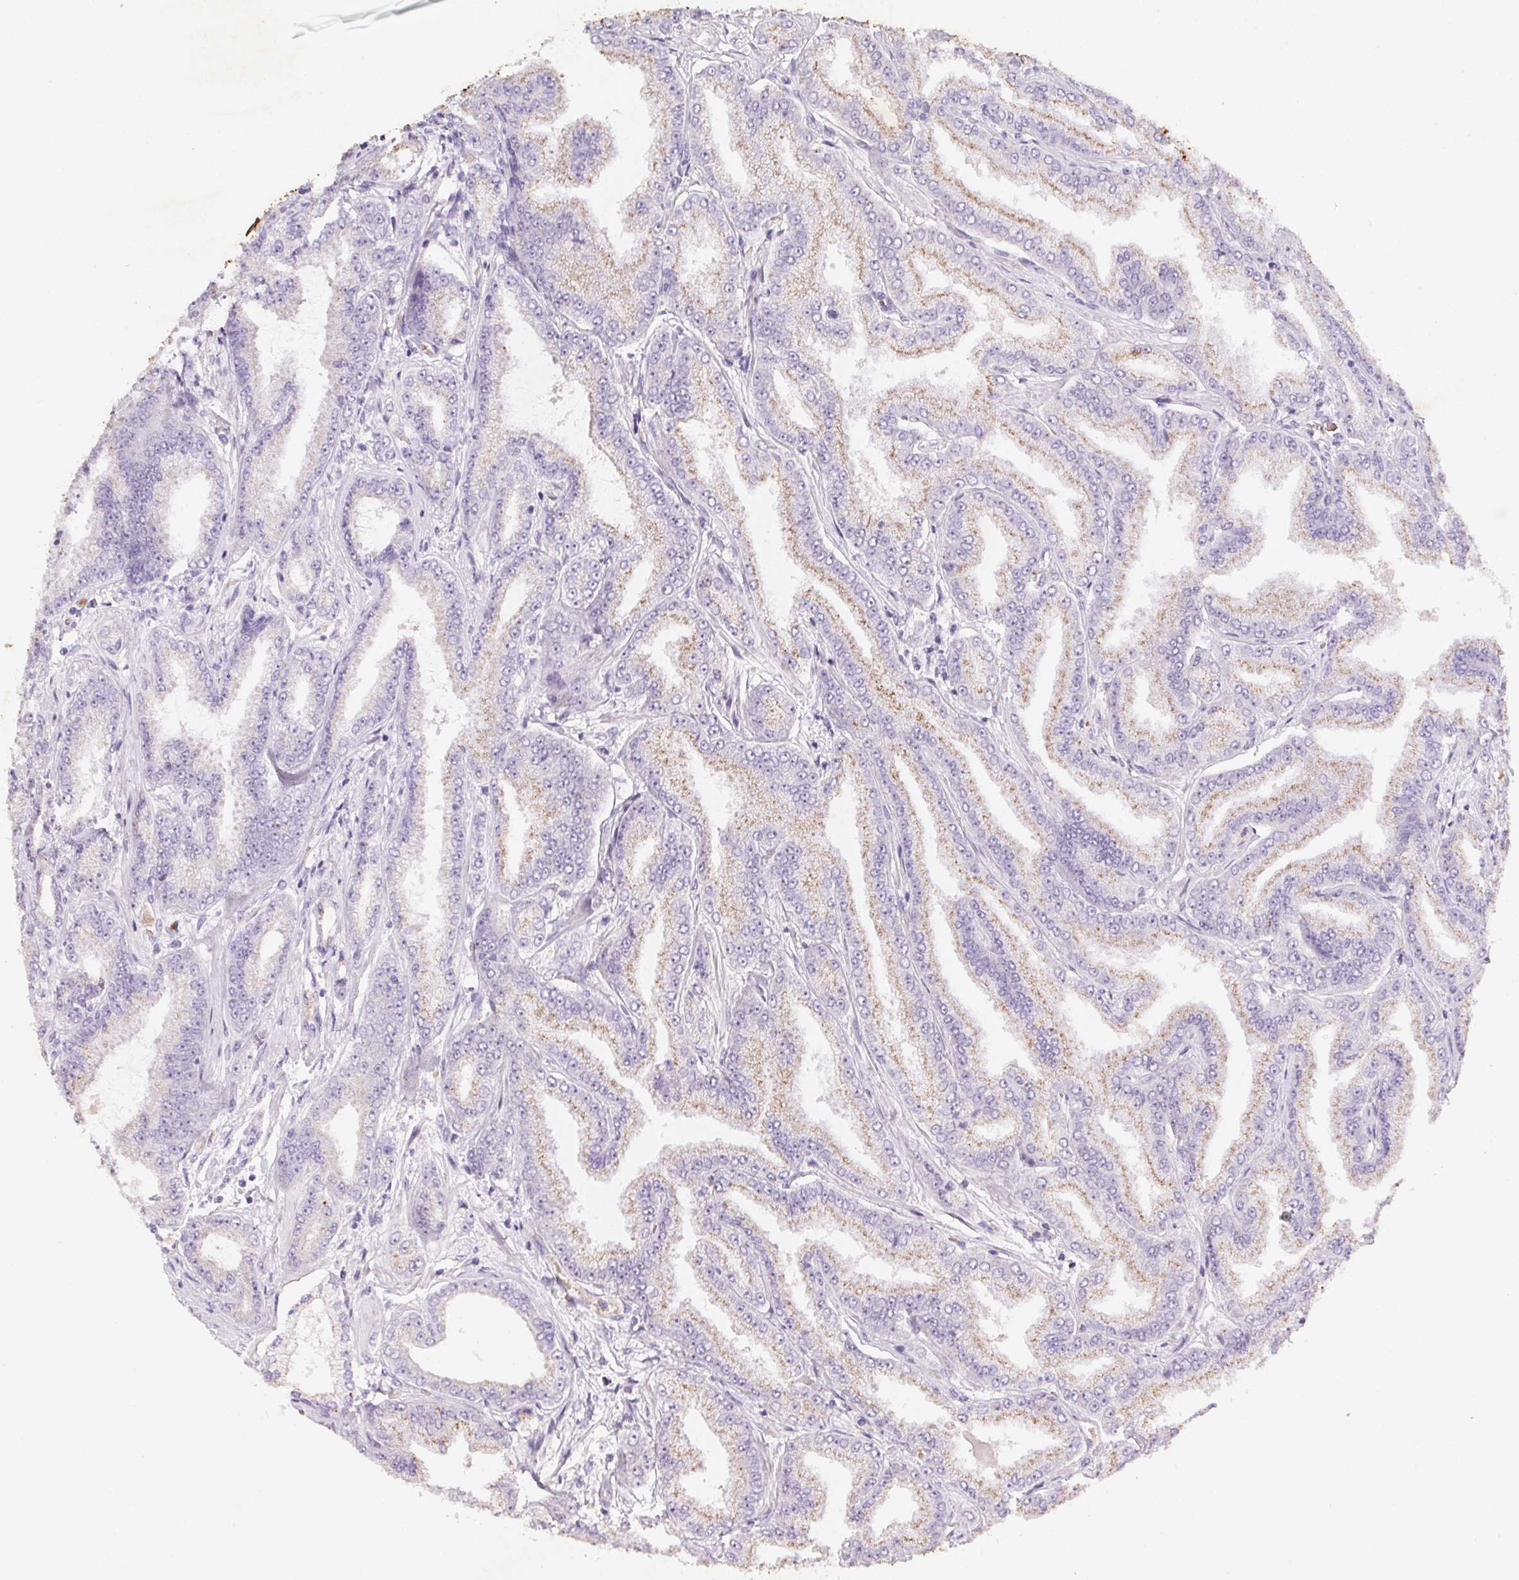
{"staining": {"intensity": "weak", "quantity": "25%-75%", "location": "cytoplasmic/membranous"}, "tissue": "prostate cancer", "cell_type": "Tumor cells", "image_type": "cancer", "snomed": [{"axis": "morphology", "description": "Adenocarcinoma, Low grade"}, {"axis": "topography", "description": "Prostate"}], "caption": "High-power microscopy captured an IHC histopathology image of prostate cancer (adenocarcinoma (low-grade)), revealing weak cytoplasmic/membranous positivity in approximately 25%-75% of tumor cells.", "gene": "DCD", "patient": {"sex": "male", "age": 55}}